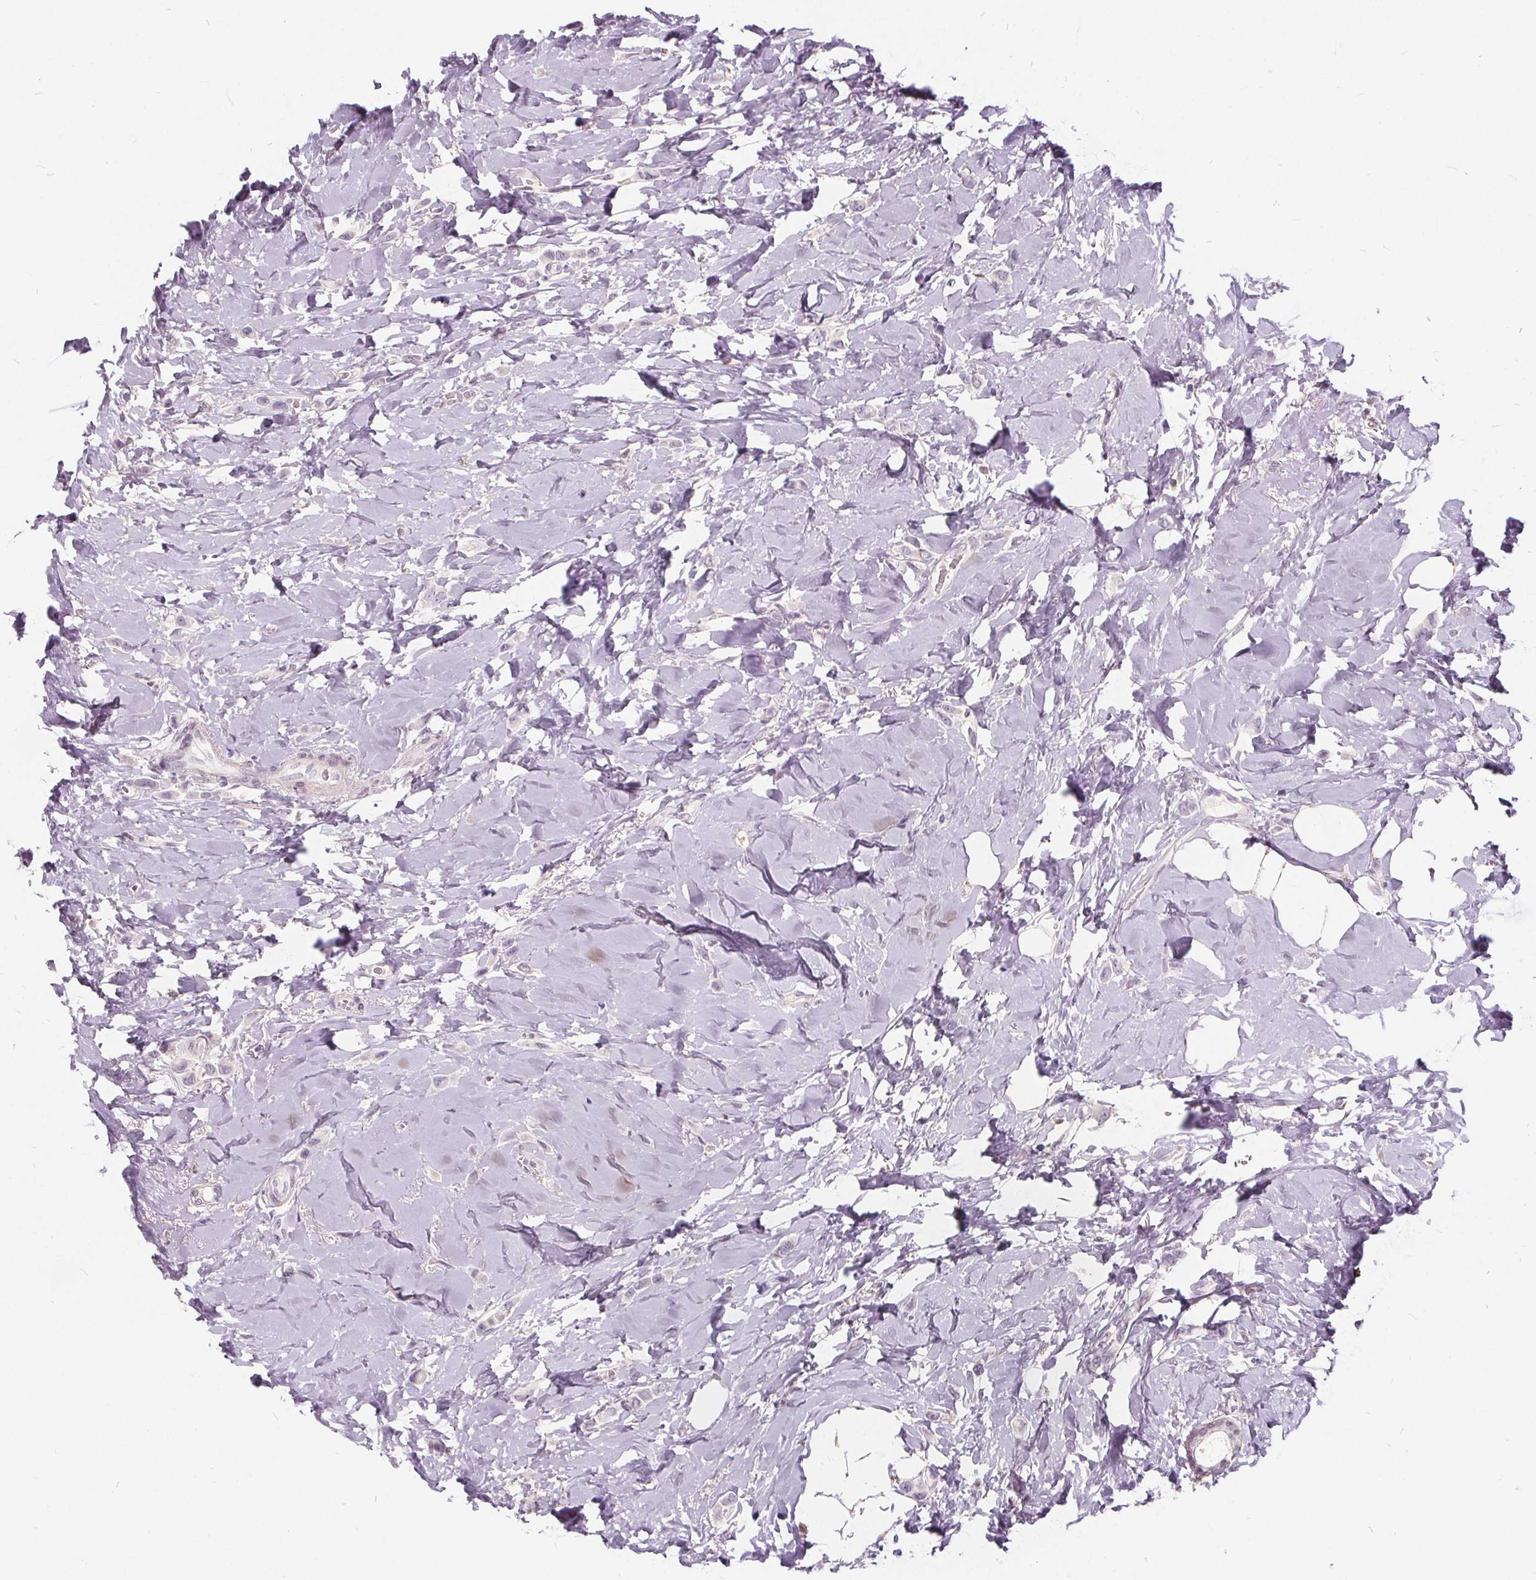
{"staining": {"intensity": "negative", "quantity": "none", "location": "none"}, "tissue": "breast cancer", "cell_type": "Tumor cells", "image_type": "cancer", "snomed": [{"axis": "morphology", "description": "Lobular carcinoma"}, {"axis": "topography", "description": "Breast"}], "caption": "DAB (3,3'-diaminobenzidine) immunohistochemical staining of human breast cancer reveals no significant staining in tumor cells. The staining was performed using DAB (3,3'-diaminobenzidine) to visualize the protein expression in brown, while the nuclei were stained in blue with hematoxylin (Magnification: 20x).", "gene": "HAAO", "patient": {"sex": "female", "age": 66}}